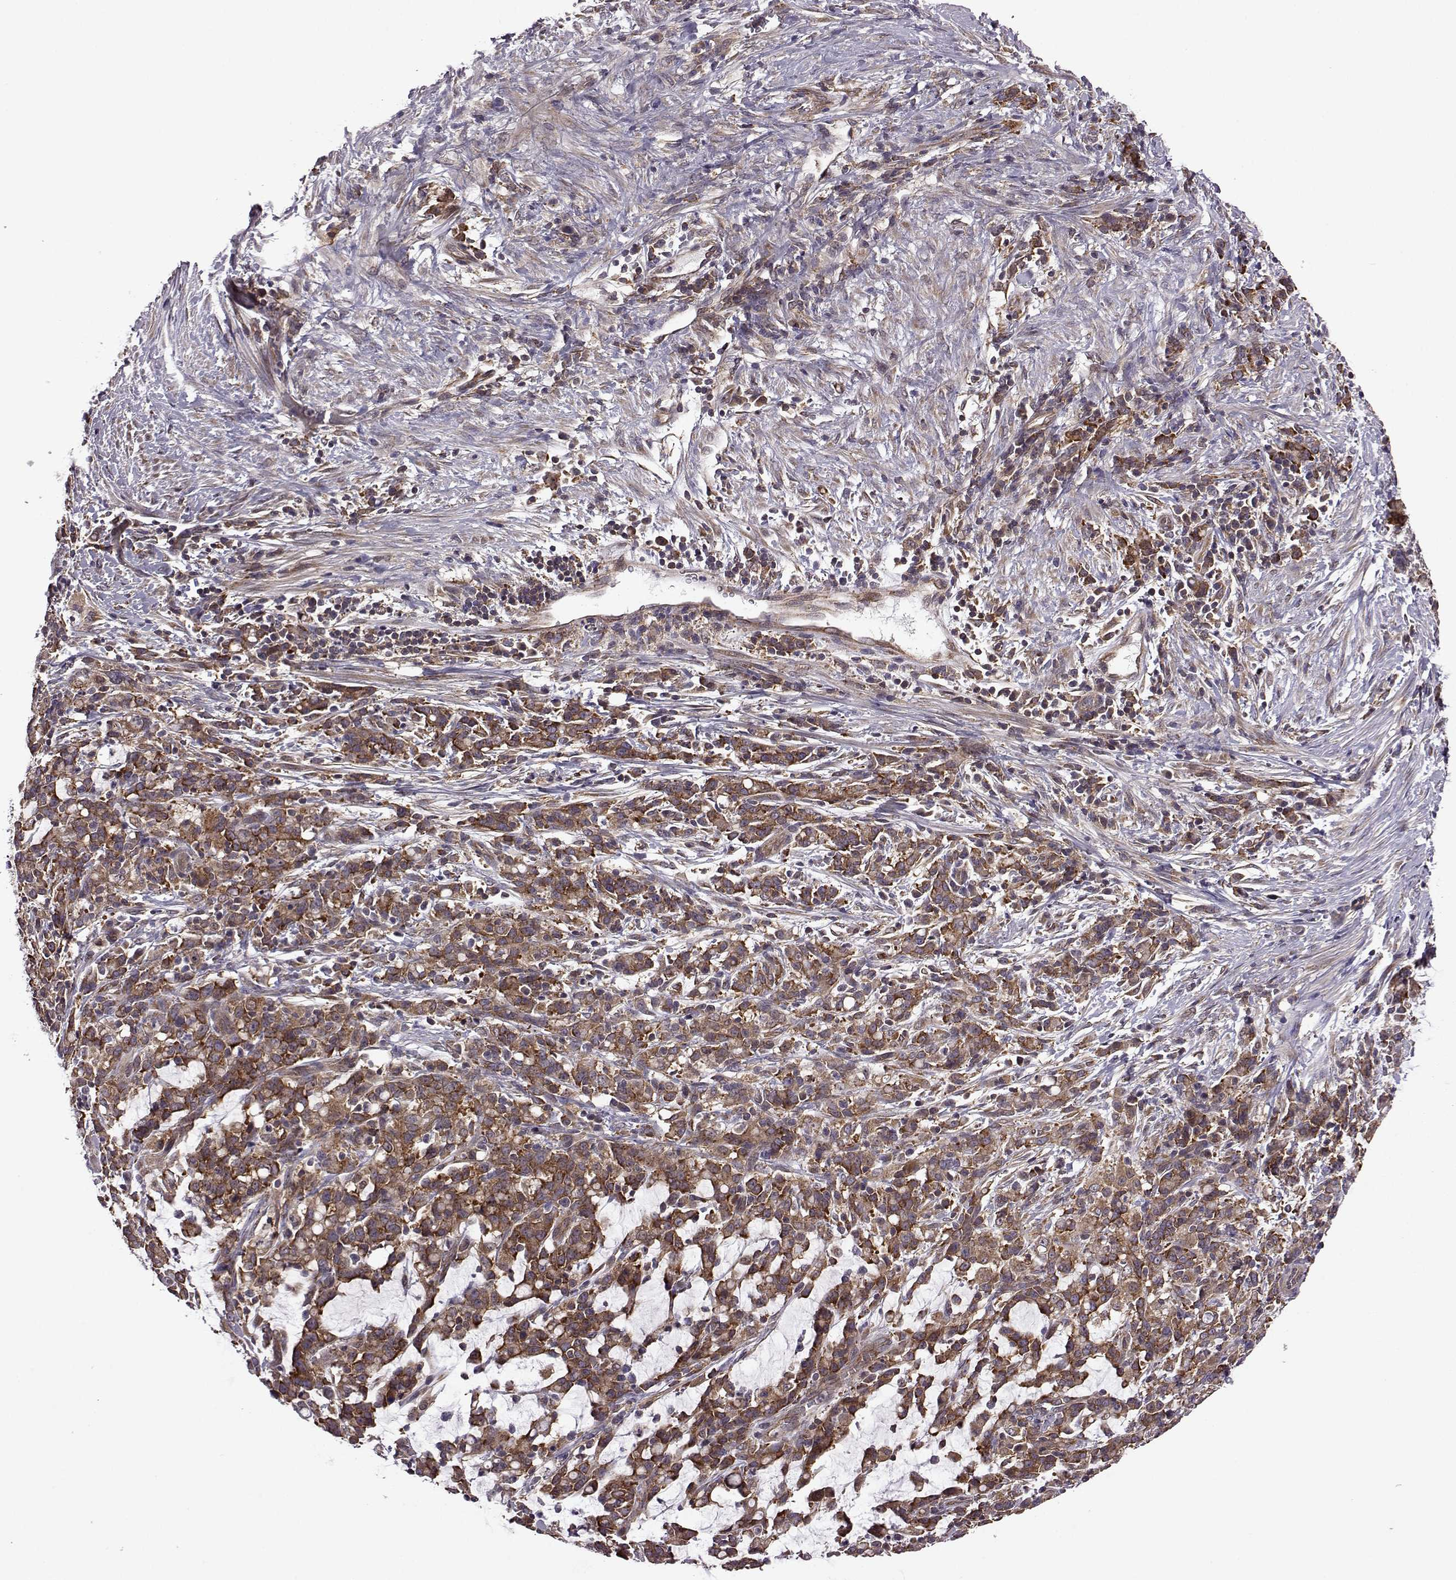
{"staining": {"intensity": "strong", "quantity": ">75%", "location": "cytoplasmic/membranous"}, "tissue": "stomach cancer", "cell_type": "Tumor cells", "image_type": "cancer", "snomed": [{"axis": "morphology", "description": "Adenocarcinoma, NOS"}, {"axis": "topography", "description": "Stomach"}], "caption": "Protein expression analysis of human stomach cancer reveals strong cytoplasmic/membranous positivity in about >75% of tumor cells.", "gene": "URI1", "patient": {"sex": "female", "age": 57}}